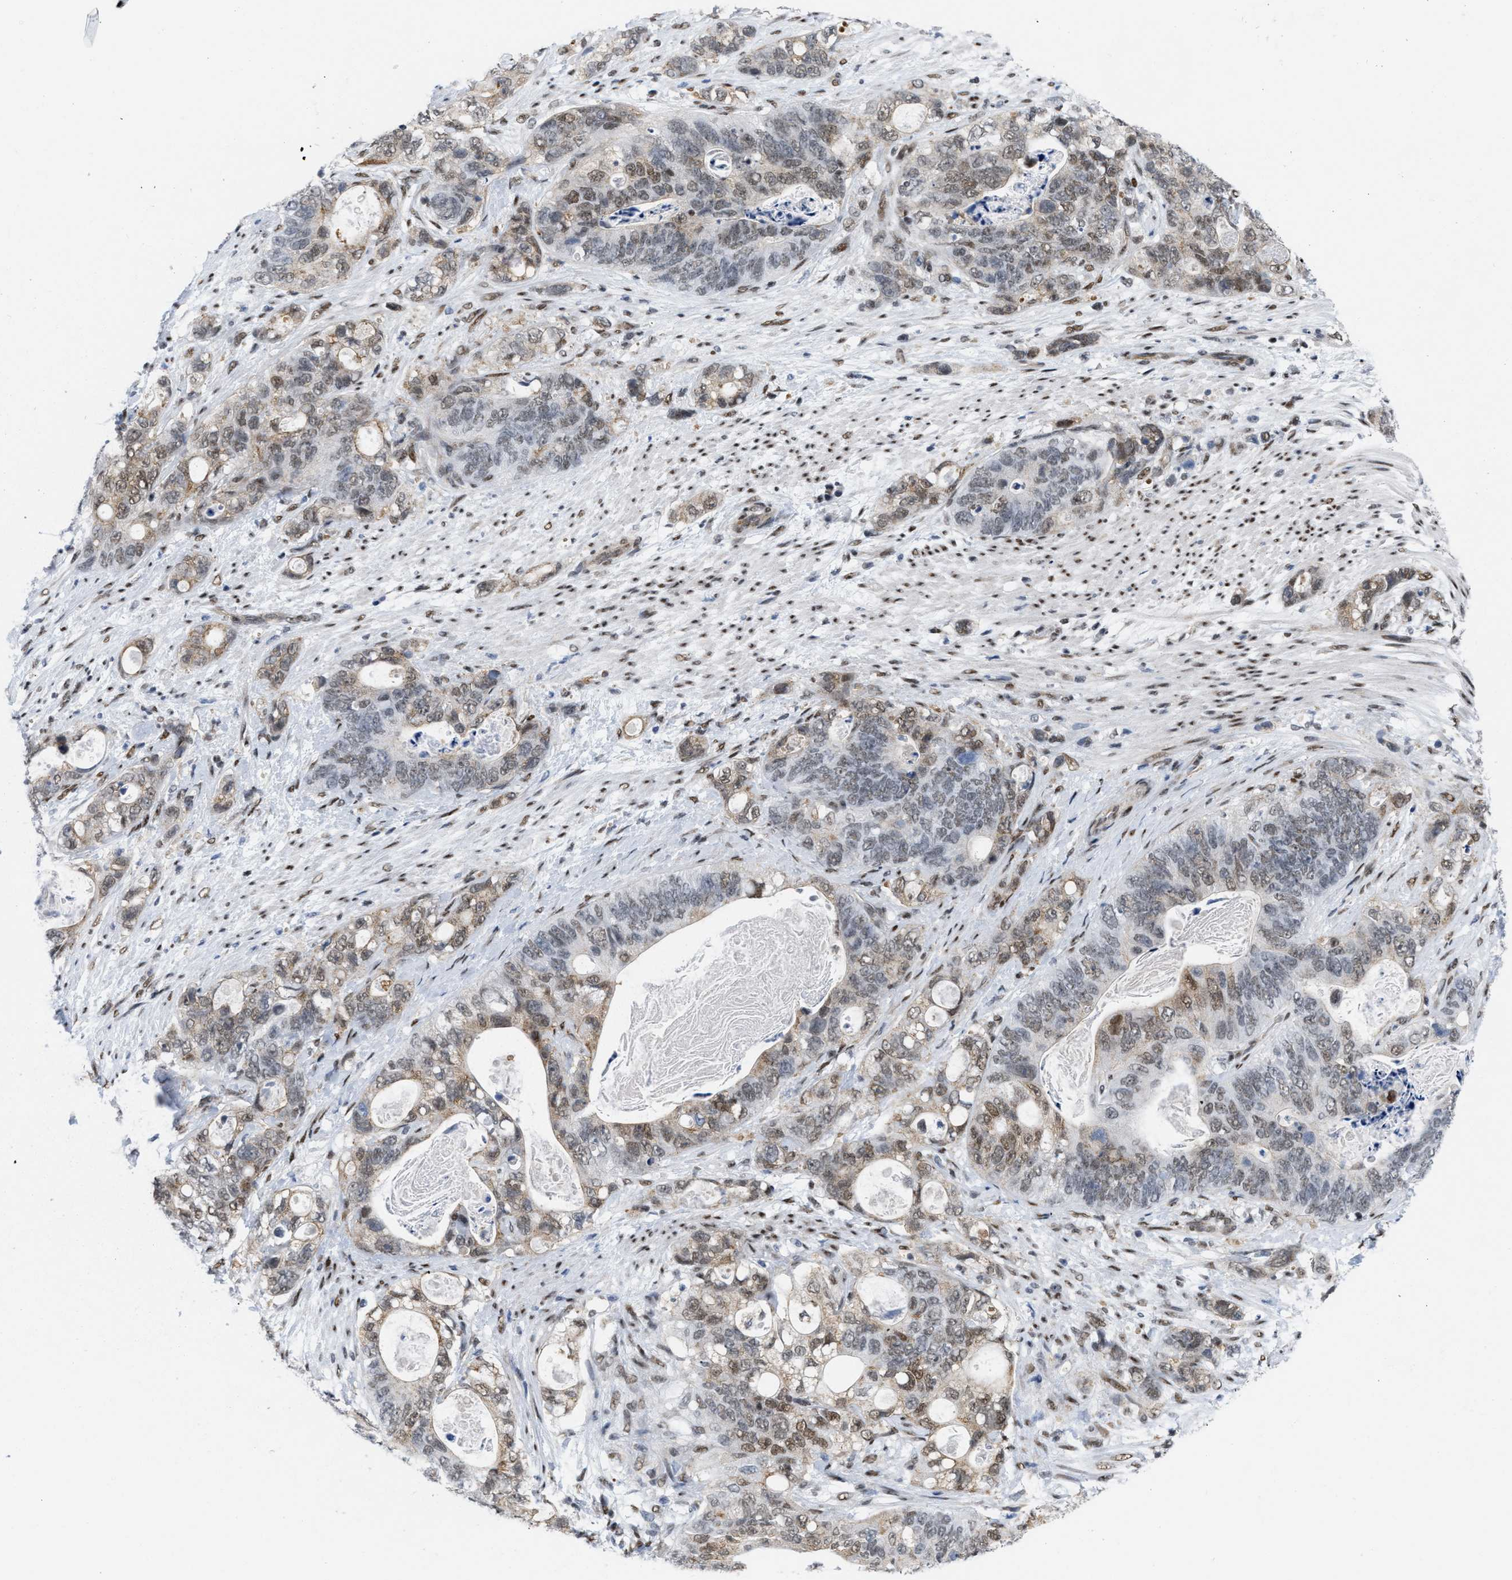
{"staining": {"intensity": "weak", "quantity": "25%-75%", "location": "cytoplasmic/membranous,nuclear"}, "tissue": "stomach cancer", "cell_type": "Tumor cells", "image_type": "cancer", "snomed": [{"axis": "morphology", "description": "Normal tissue, NOS"}, {"axis": "morphology", "description": "Adenocarcinoma, NOS"}, {"axis": "topography", "description": "Stomach"}], "caption": "A high-resolution micrograph shows immunohistochemistry (IHC) staining of adenocarcinoma (stomach), which displays weak cytoplasmic/membranous and nuclear expression in approximately 25%-75% of tumor cells.", "gene": "MIER1", "patient": {"sex": "female", "age": 89}}